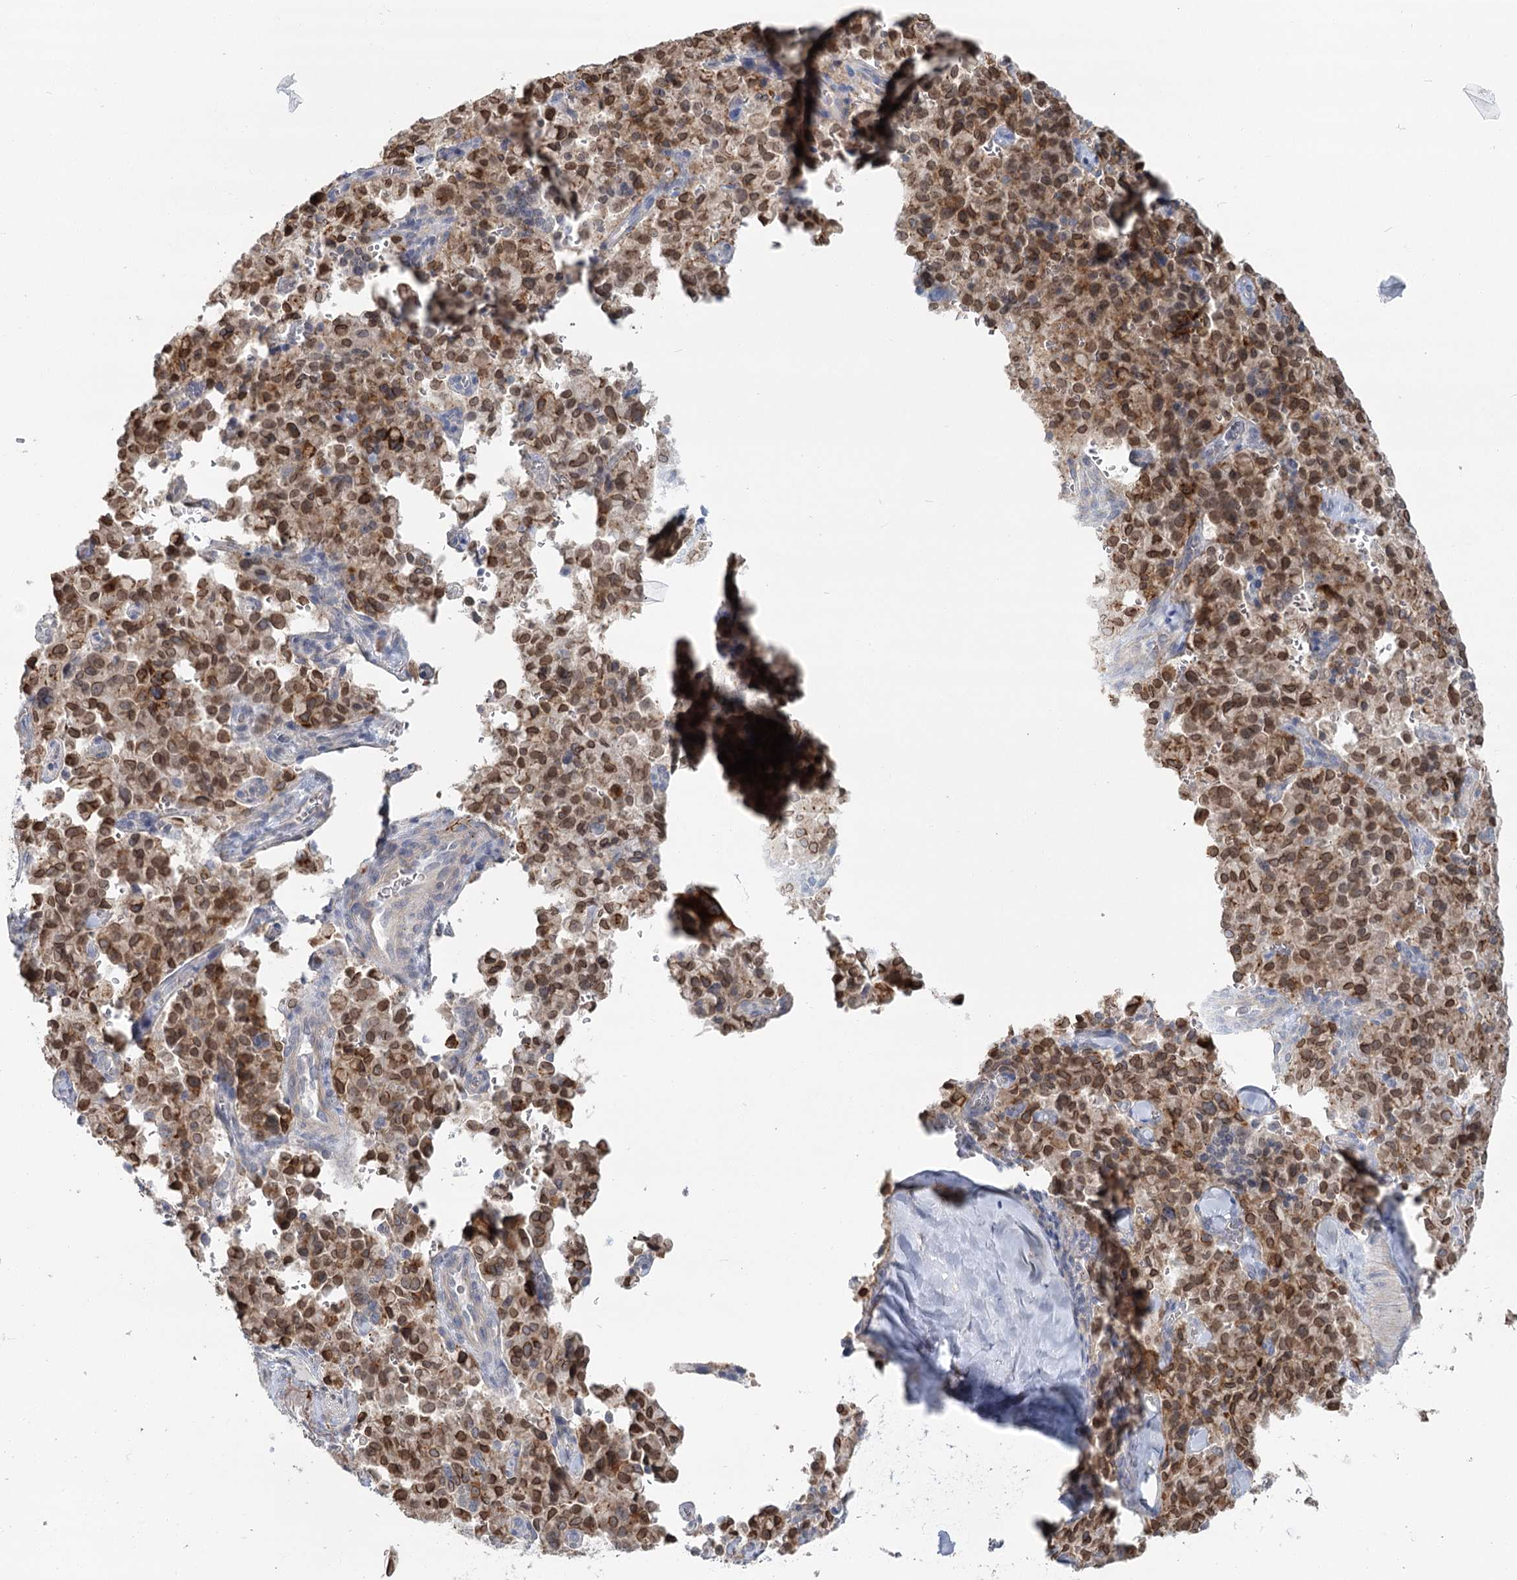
{"staining": {"intensity": "moderate", "quantity": ">75%", "location": "cytoplasmic/membranous,nuclear"}, "tissue": "pancreatic cancer", "cell_type": "Tumor cells", "image_type": "cancer", "snomed": [{"axis": "morphology", "description": "Adenocarcinoma, NOS"}, {"axis": "topography", "description": "Pancreas"}], "caption": "Pancreatic adenocarcinoma tissue demonstrates moderate cytoplasmic/membranous and nuclear expression in about >75% of tumor cells, visualized by immunohistochemistry.", "gene": "SPINK13", "patient": {"sex": "male", "age": 65}}